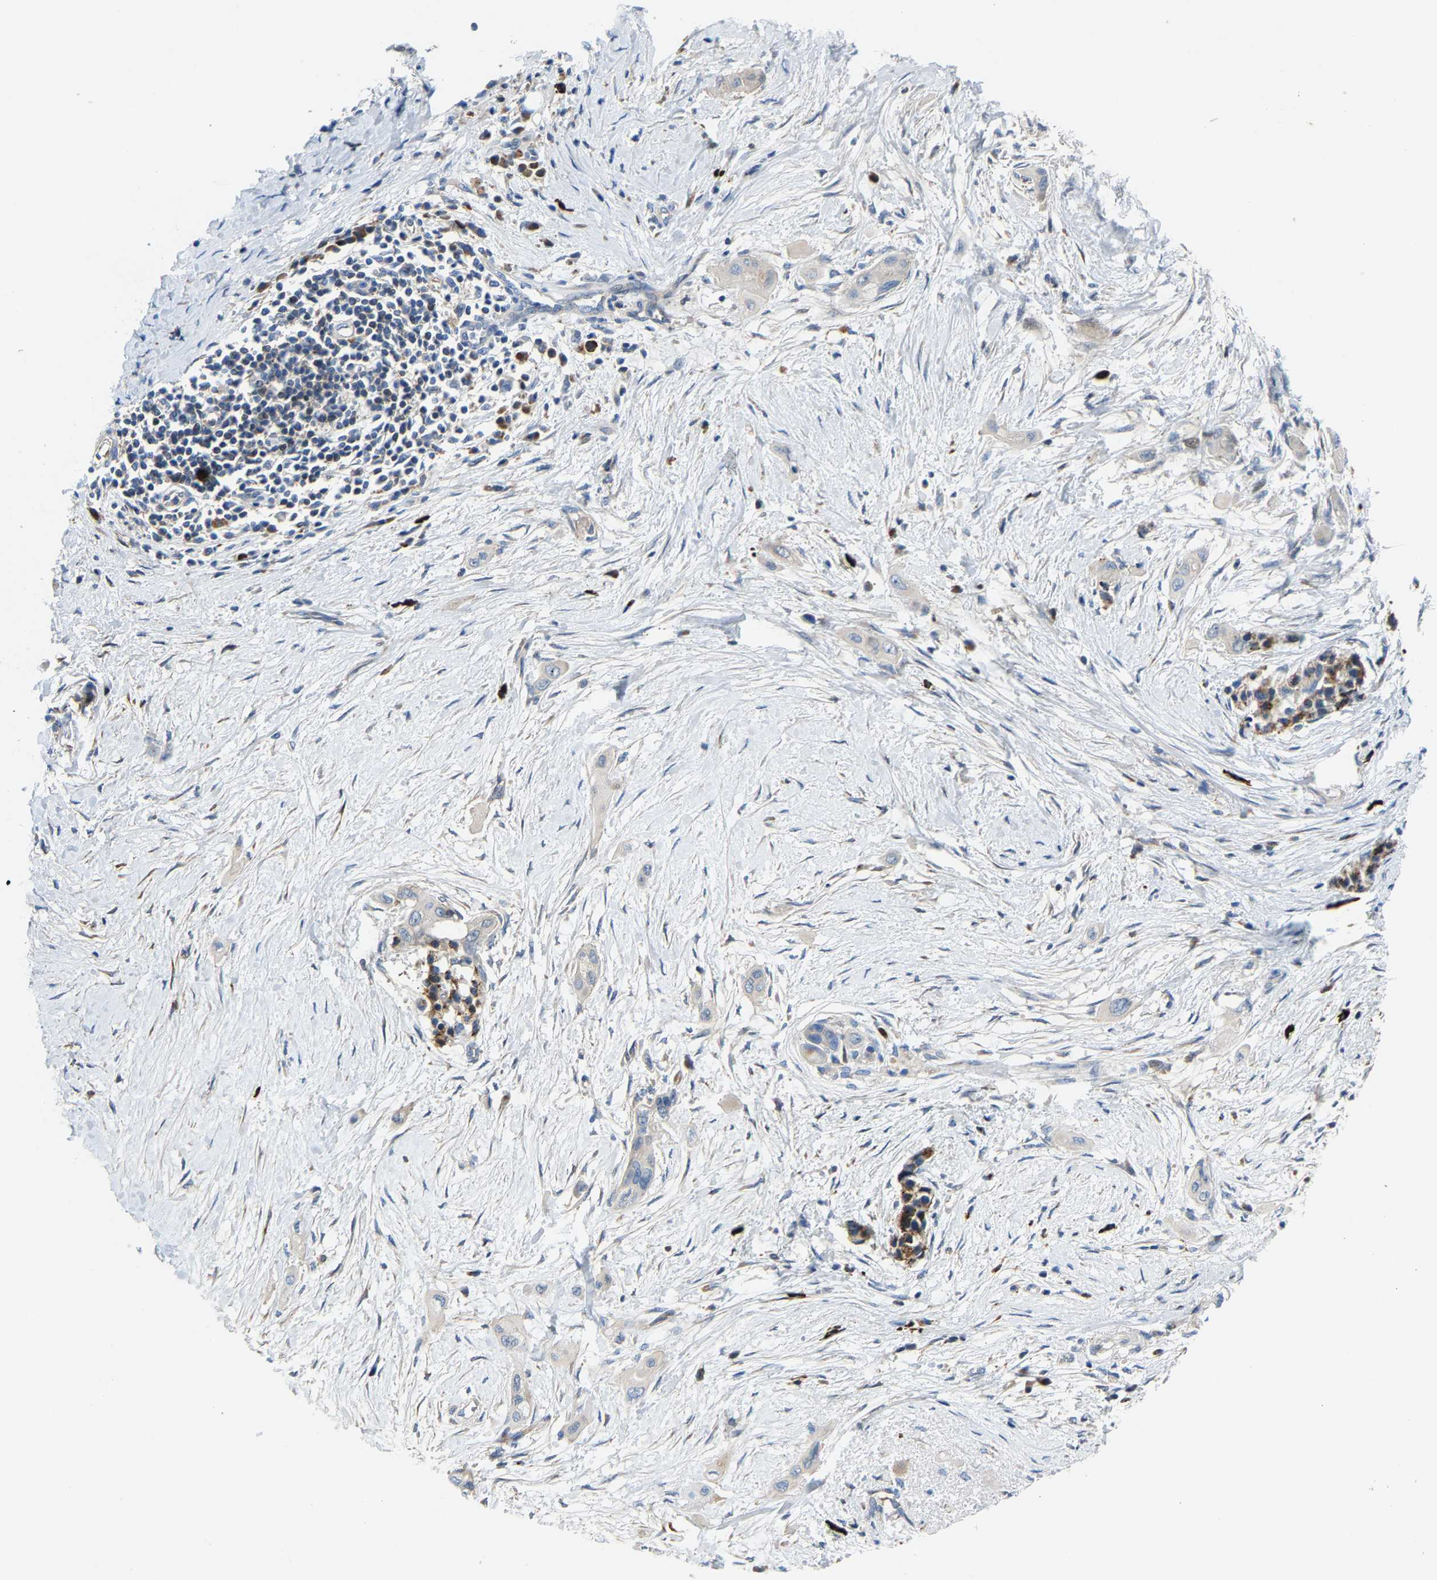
{"staining": {"intensity": "negative", "quantity": "none", "location": "none"}, "tissue": "pancreatic cancer", "cell_type": "Tumor cells", "image_type": "cancer", "snomed": [{"axis": "morphology", "description": "Adenocarcinoma, NOS"}, {"axis": "topography", "description": "Pancreas"}], "caption": "High magnification brightfield microscopy of pancreatic cancer stained with DAB (brown) and counterstained with hematoxylin (blue): tumor cells show no significant positivity. Nuclei are stained in blue.", "gene": "DPP7", "patient": {"sex": "male", "age": 59}}